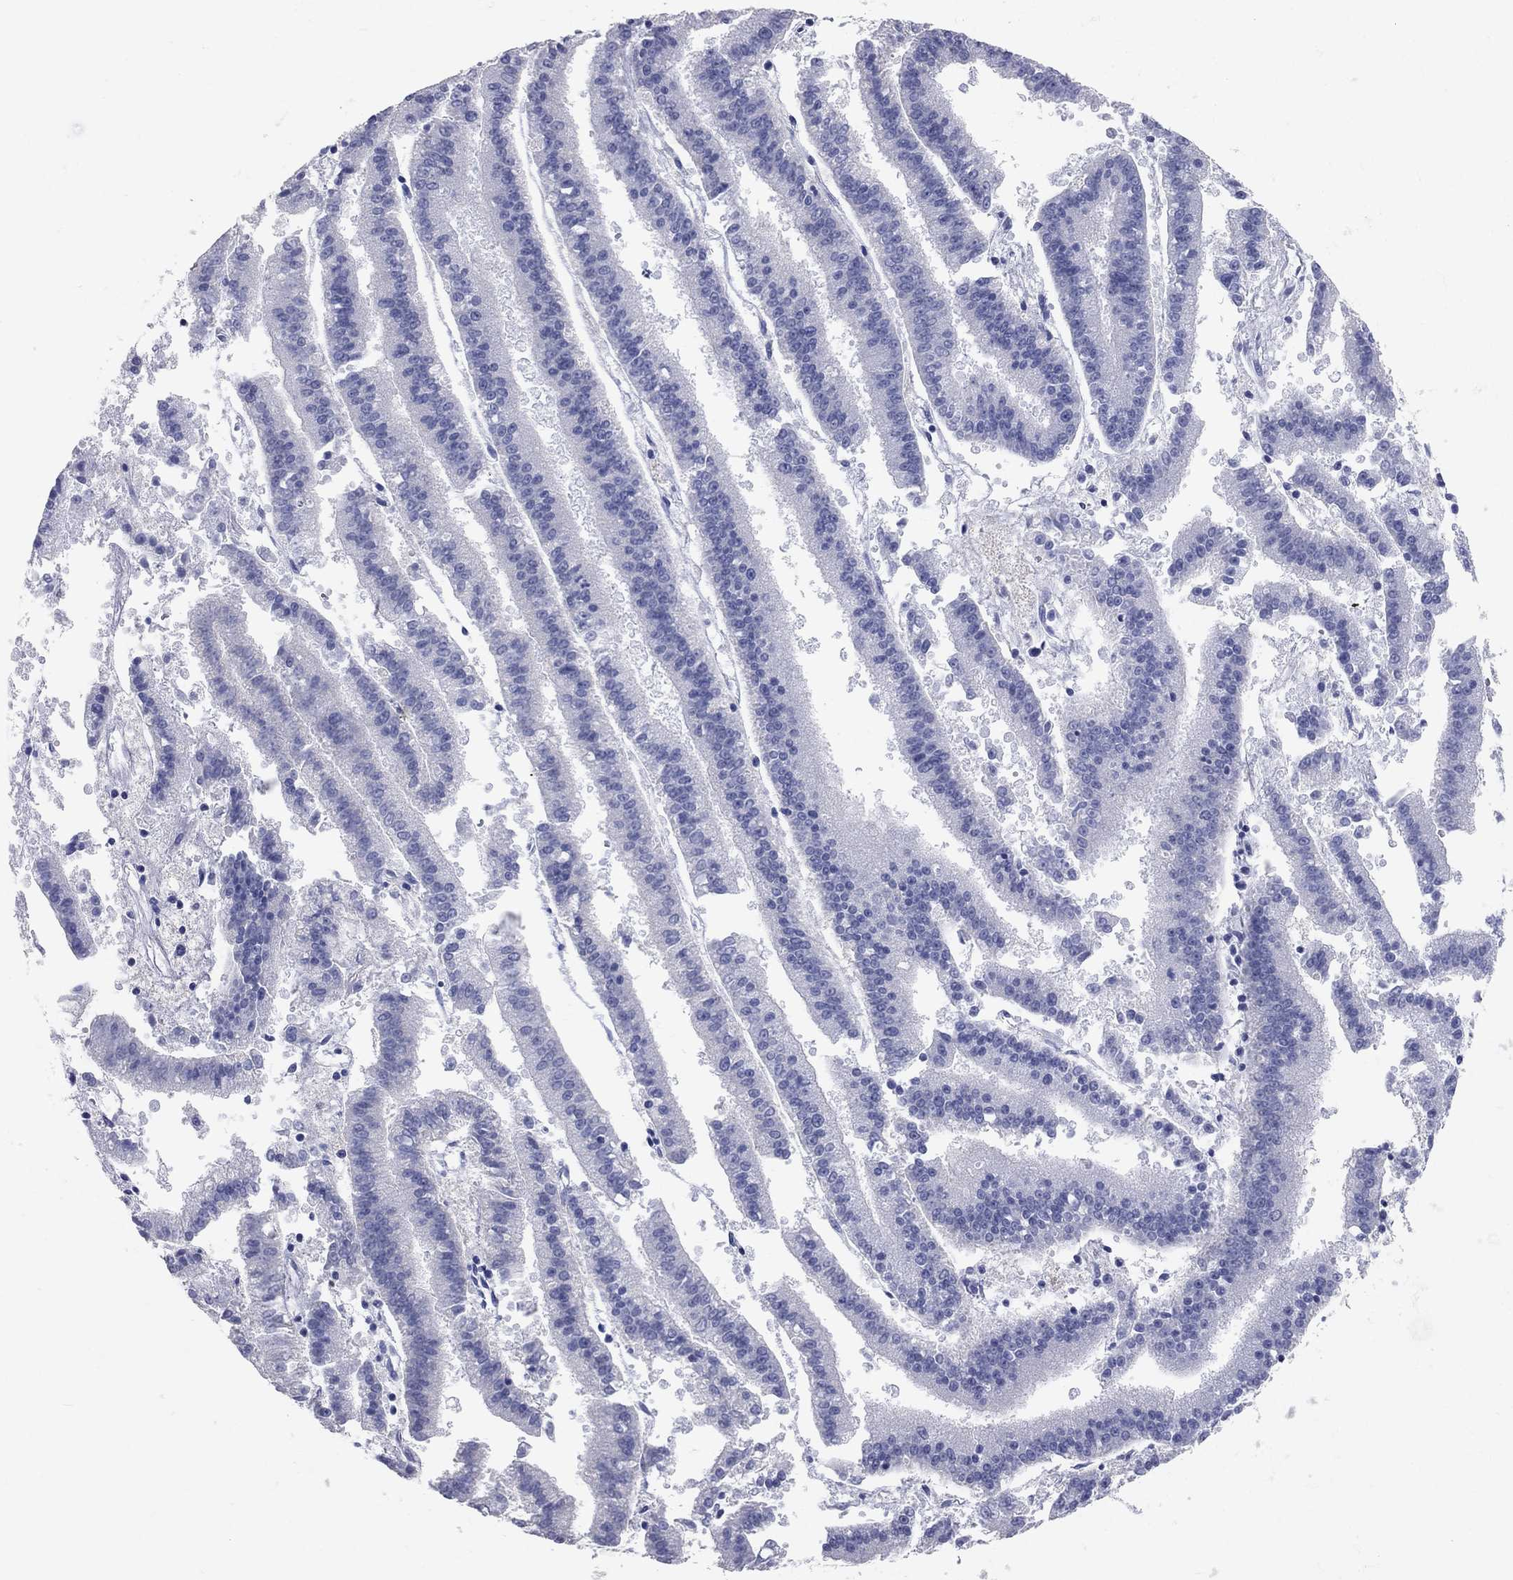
{"staining": {"intensity": "negative", "quantity": "none", "location": "none"}, "tissue": "endometrial cancer", "cell_type": "Tumor cells", "image_type": "cancer", "snomed": [{"axis": "morphology", "description": "Adenocarcinoma, NOS"}, {"axis": "topography", "description": "Endometrium"}], "caption": "An immunohistochemistry photomicrograph of endometrial cancer (adenocarcinoma) is shown. There is no staining in tumor cells of endometrial cancer (adenocarcinoma).", "gene": "AOX1", "patient": {"sex": "female", "age": 66}}